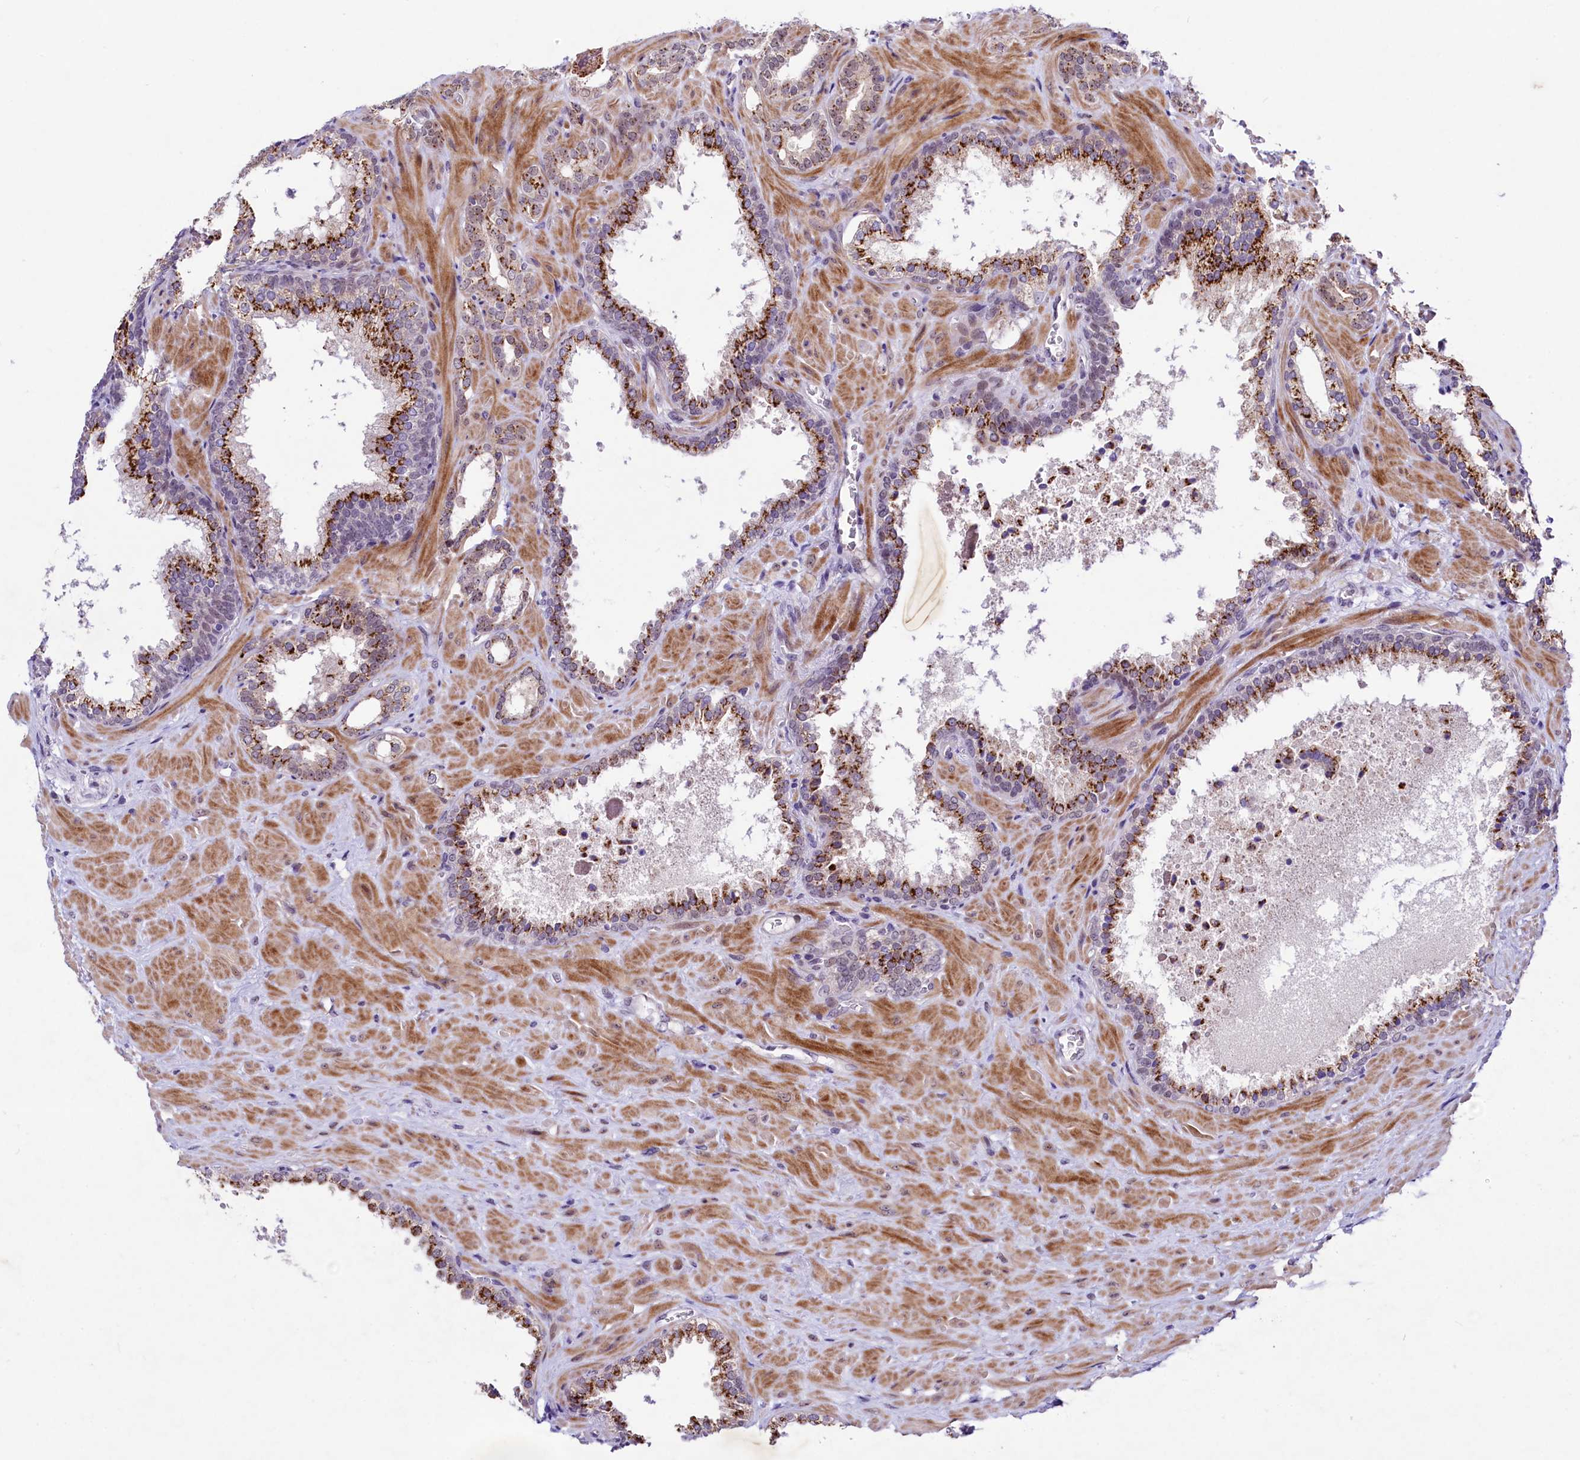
{"staining": {"intensity": "moderate", "quantity": "25%-75%", "location": "cytoplasmic/membranous"}, "tissue": "prostate cancer", "cell_type": "Tumor cells", "image_type": "cancer", "snomed": [{"axis": "morphology", "description": "Adenocarcinoma, High grade"}, {"axis": "topography", "description": "Prostate"}], "caption": "The photomicrograph exhibits staining of adenocarcinoma (high-grade) (prostate), revealing moderate cytoplasmic/membranous protein staining (brown color) within tumor cells.", "gene": "LEUTX", "patient": {"sex": "male", "age": 64}}